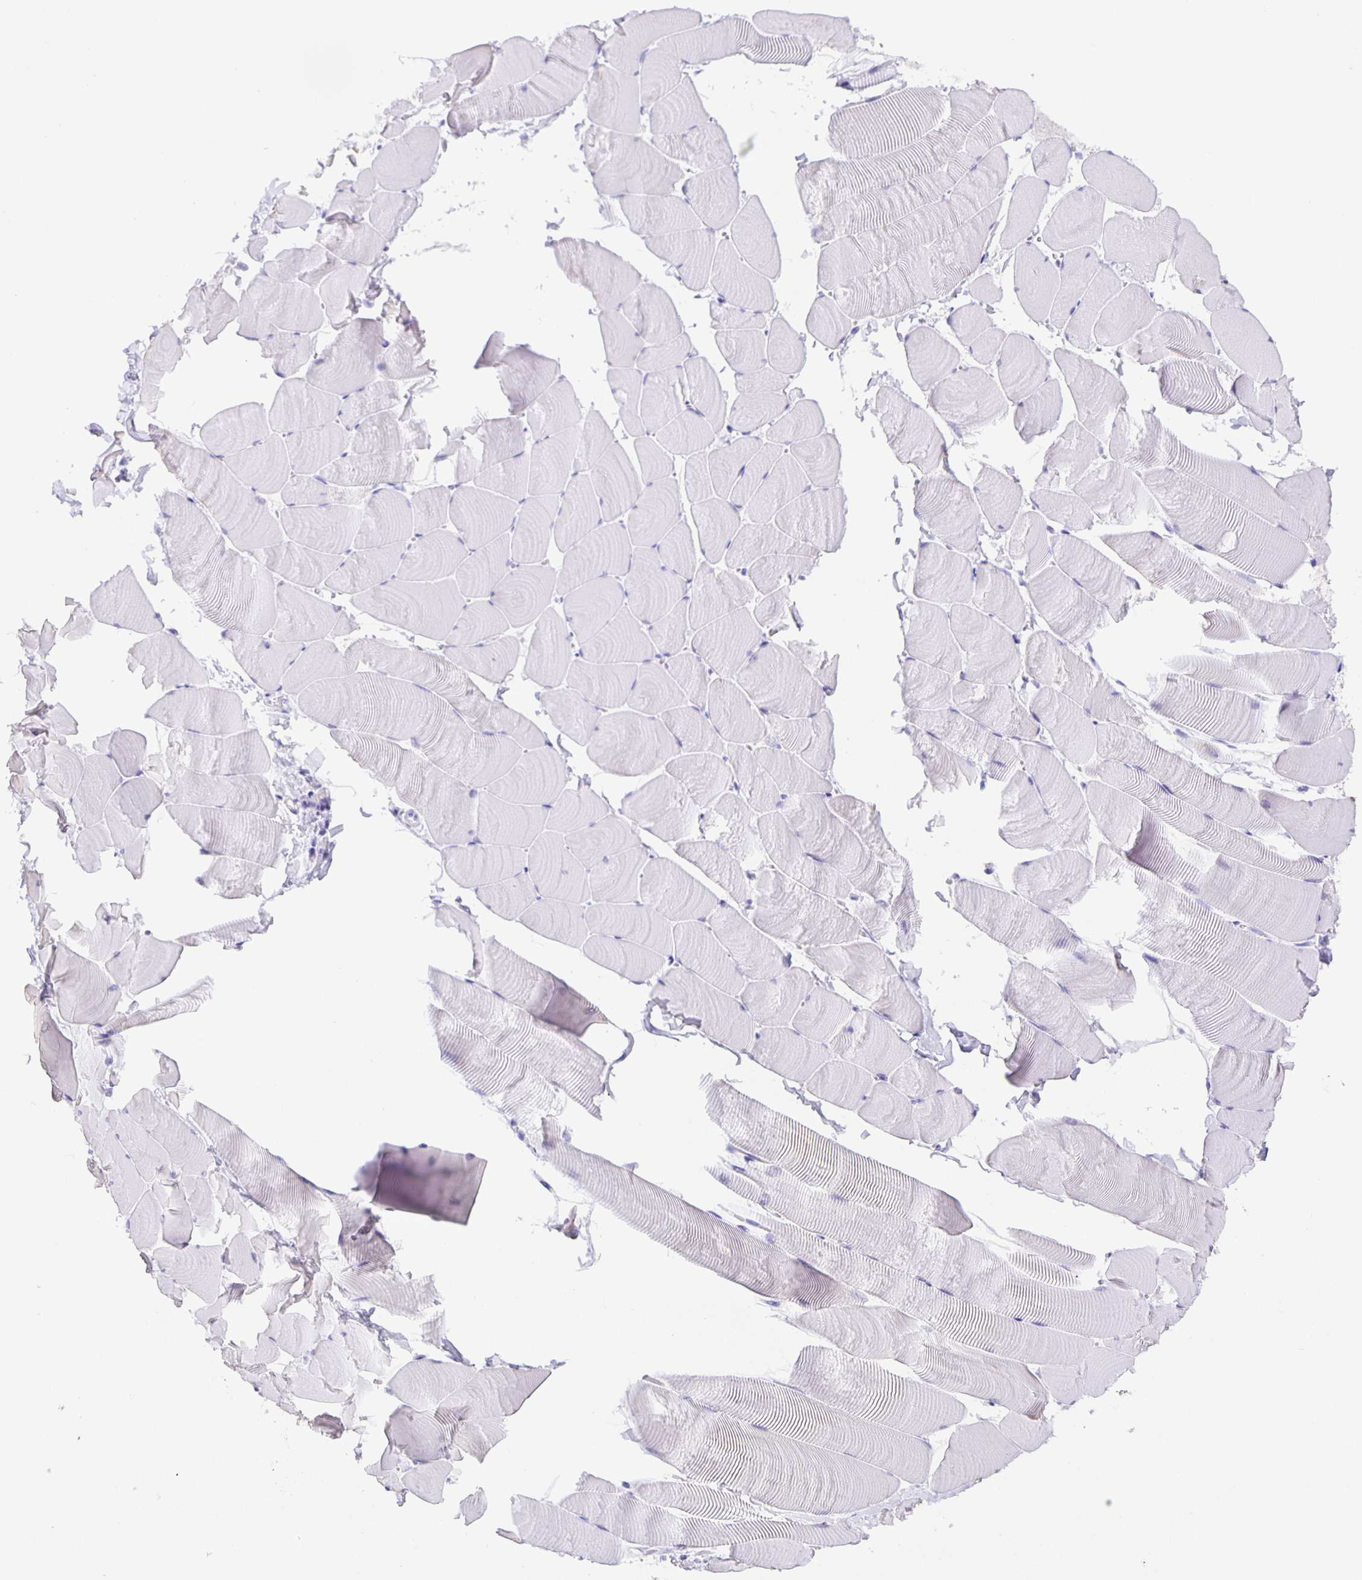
{"staining": {"intensity": "negative", "quantity": "none", "location": "none"}, "tissue": "skeletal muscle", "cell_type": "Myocytes", "image_type": "normal", "snomed": [{"axis": "morphology", "description": "Normal tissue, NOS"}, {"axis": "topography", "description": "Skeletal muscle"}], "caption": "Immunohistochemical staining of unremarkable human skeletal muscle exhibits no significant staining in myocytes.", "gene": "GUCA2A", "patient": {"sex": "male", "age": 25}}